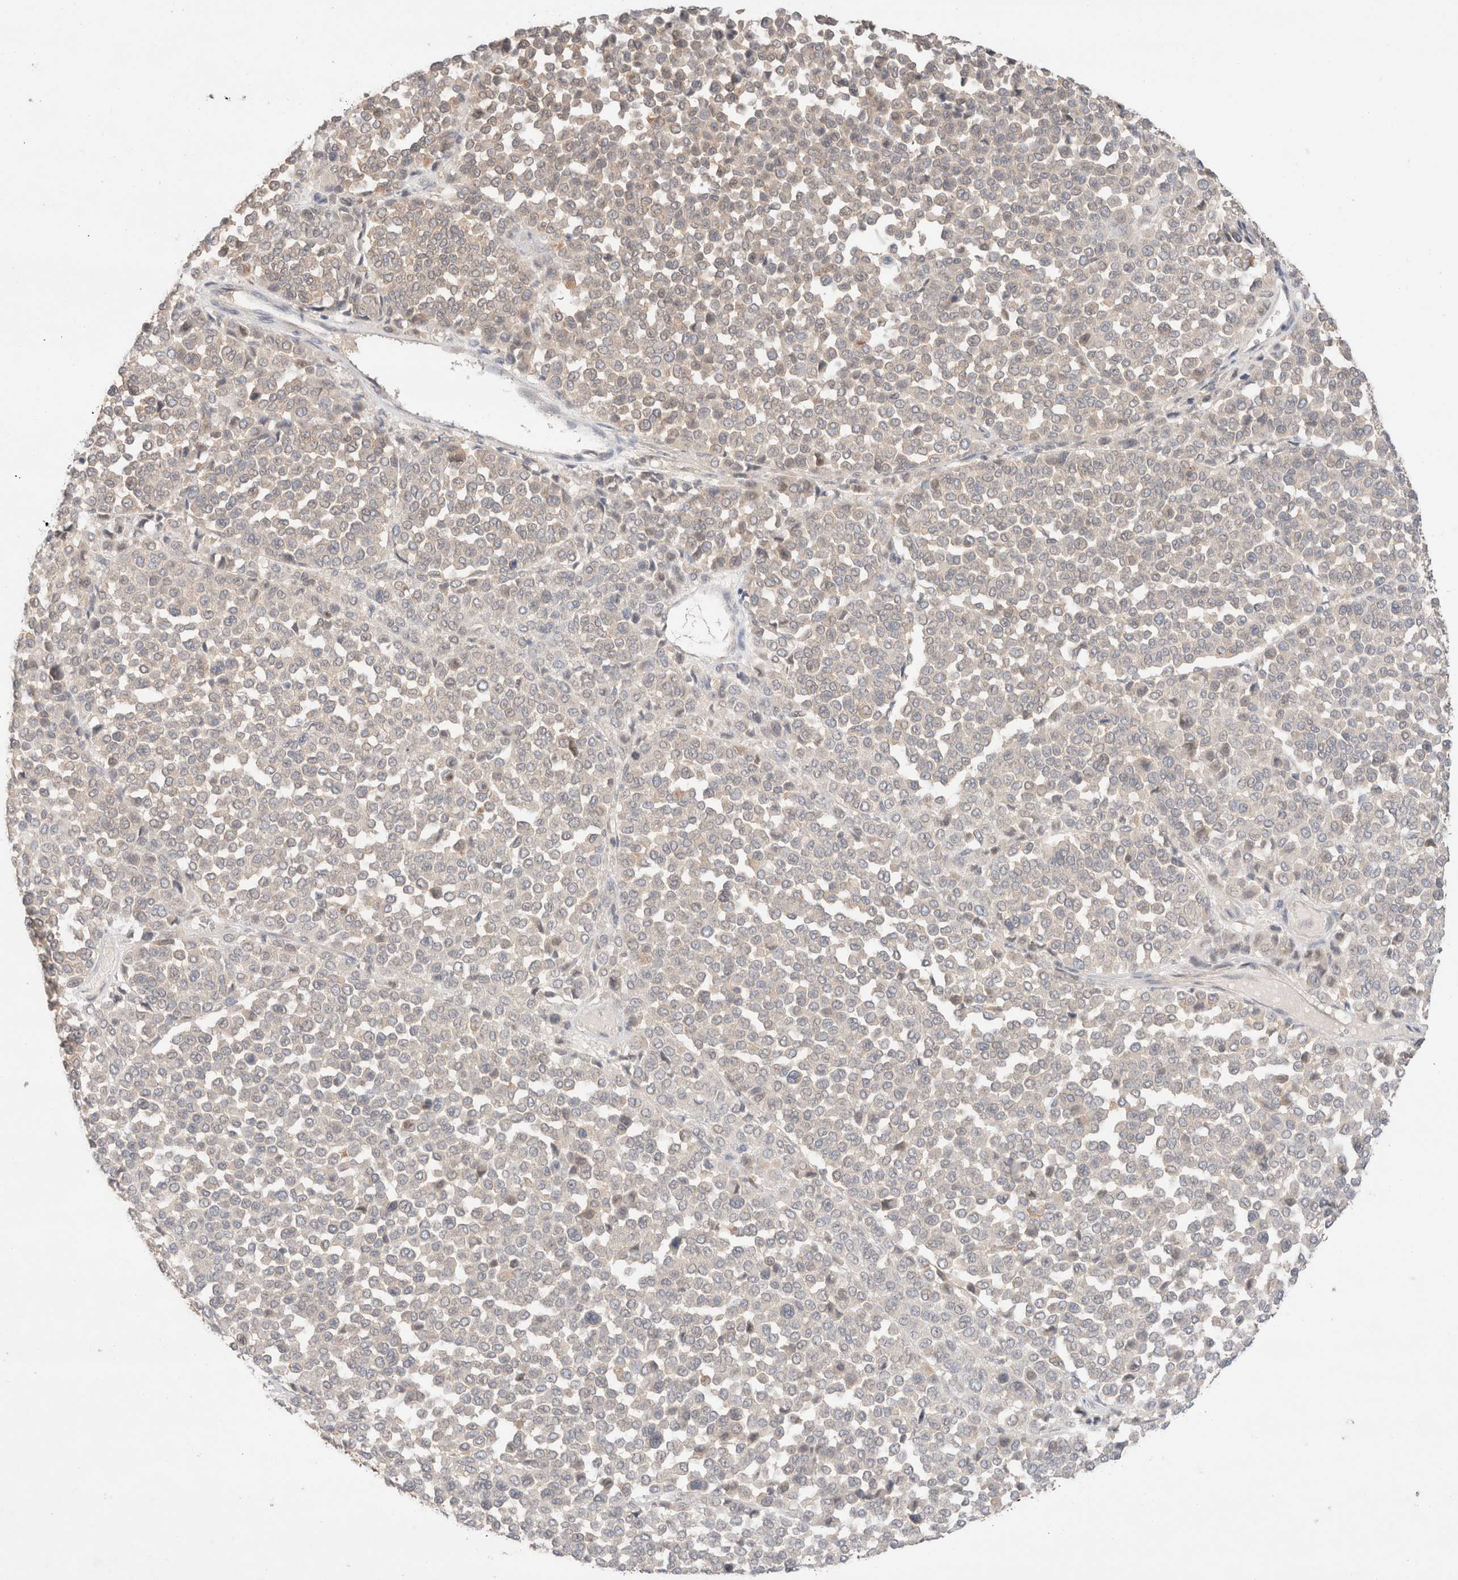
{"staining": {"intensity": "negative", "quantity": "none", "location": "none"}, "tissue": "melanoma", "cell_type": "Tumor cells", "image_type": "cancer", "snomed": [{"axis": "morphology", "description": "Malignant melanoma, Metastatic site"}, {"axis": "topography", "description": "Pancreas"}], "caption": "Tumor cells show no significant protein positivity in melanoma.", "gene": "TRIM41", "patient": {"sex": "female", "age": 30}}